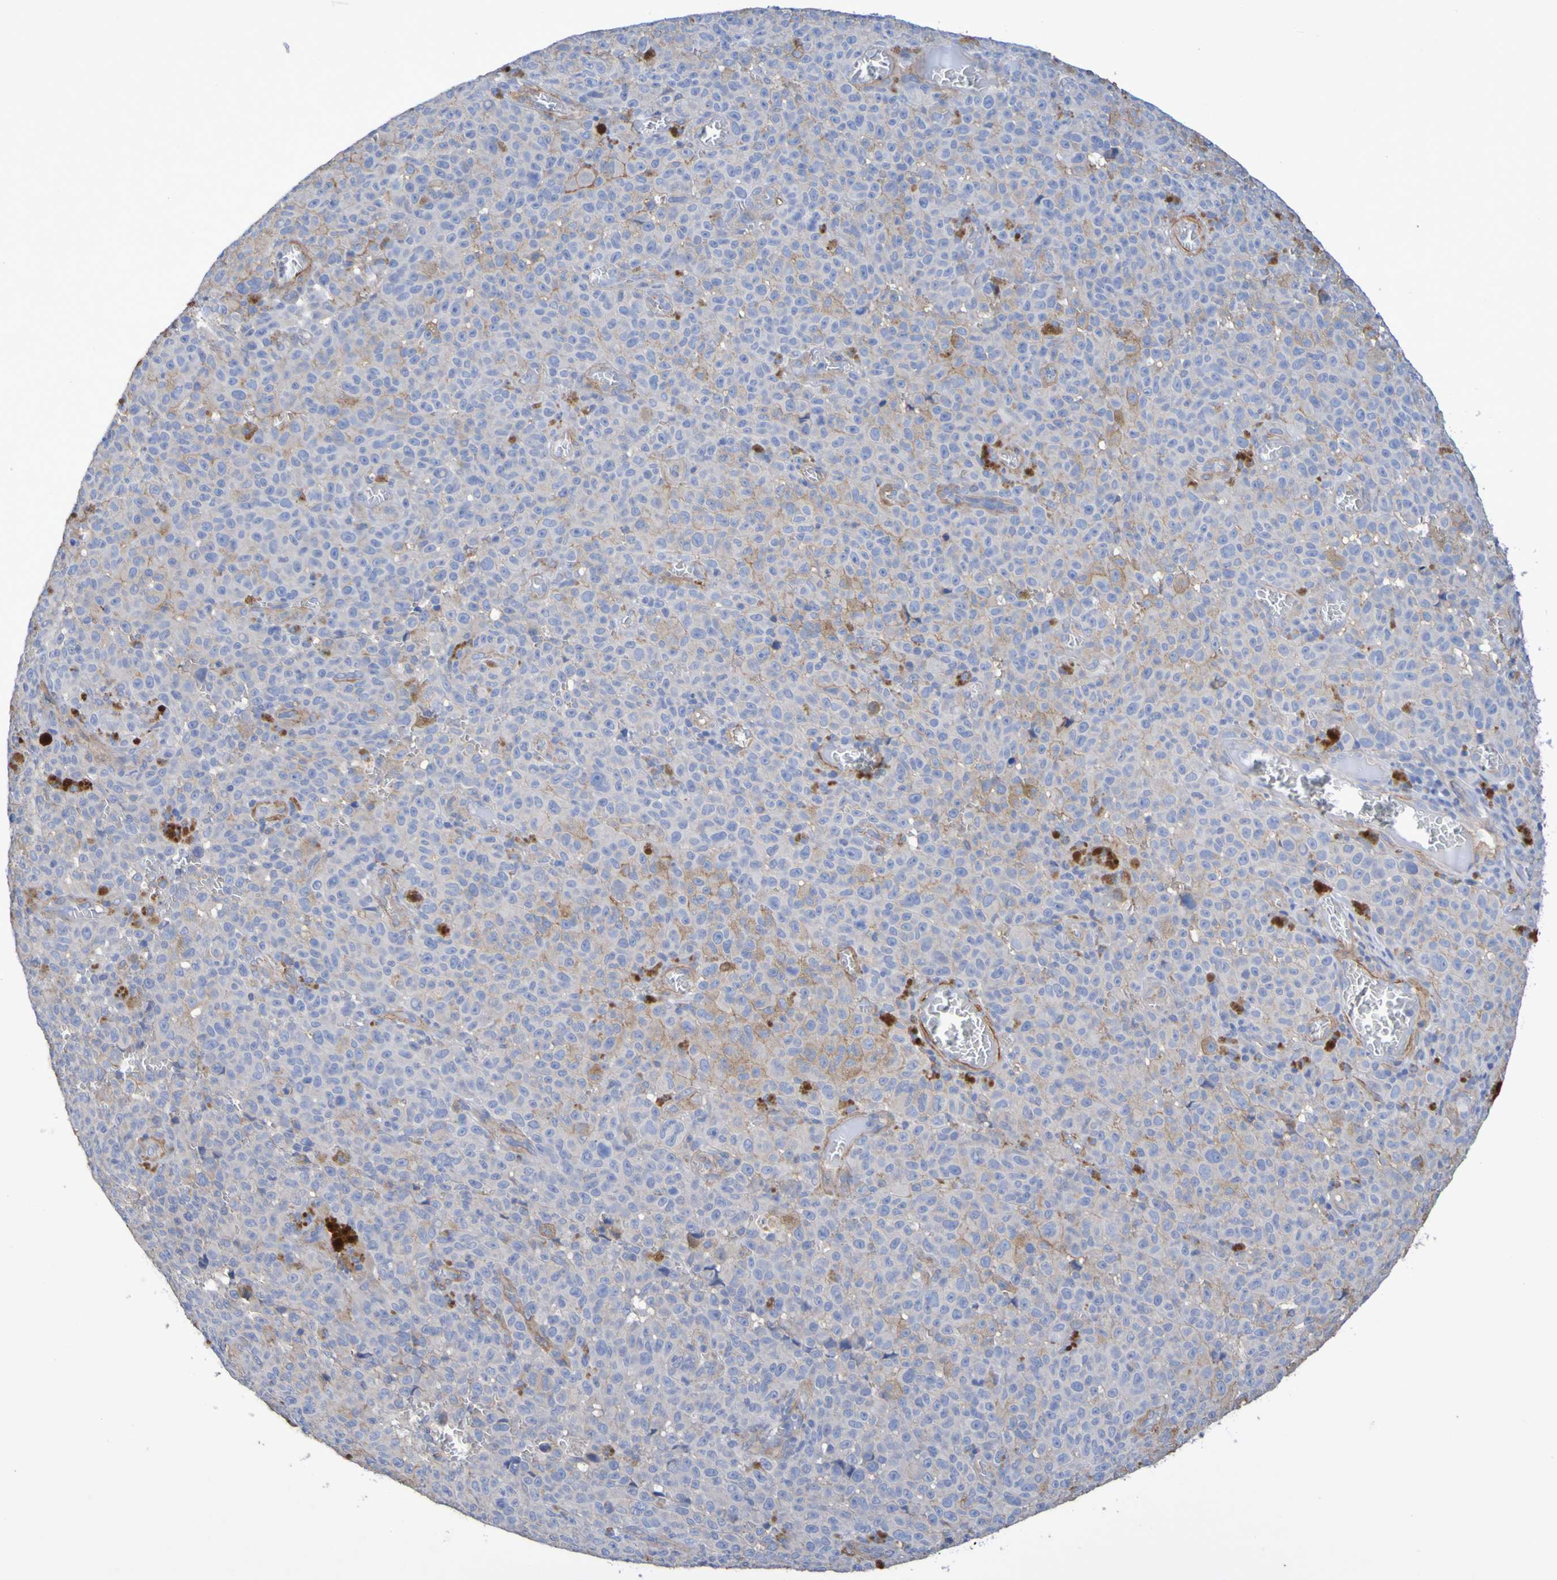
{"staining": {"intensity": "negative", "quantity": "none", "location": "none"}, "tissue": "melanoma", "cell_type": "Tumor cells", "image_type": "cancer", "snomed": [{"axis": "morphology", "description": "Malignant melanoma, NOS"}, {"axis": "topography", "description": "Skin"}], "caption": "The immunohistochemistry (IHC) micrograph has no significant staining in tumor cells of melanoma tissue.", "gene": "SRPRB", "patient": {"sex": "female", "age": 82}}